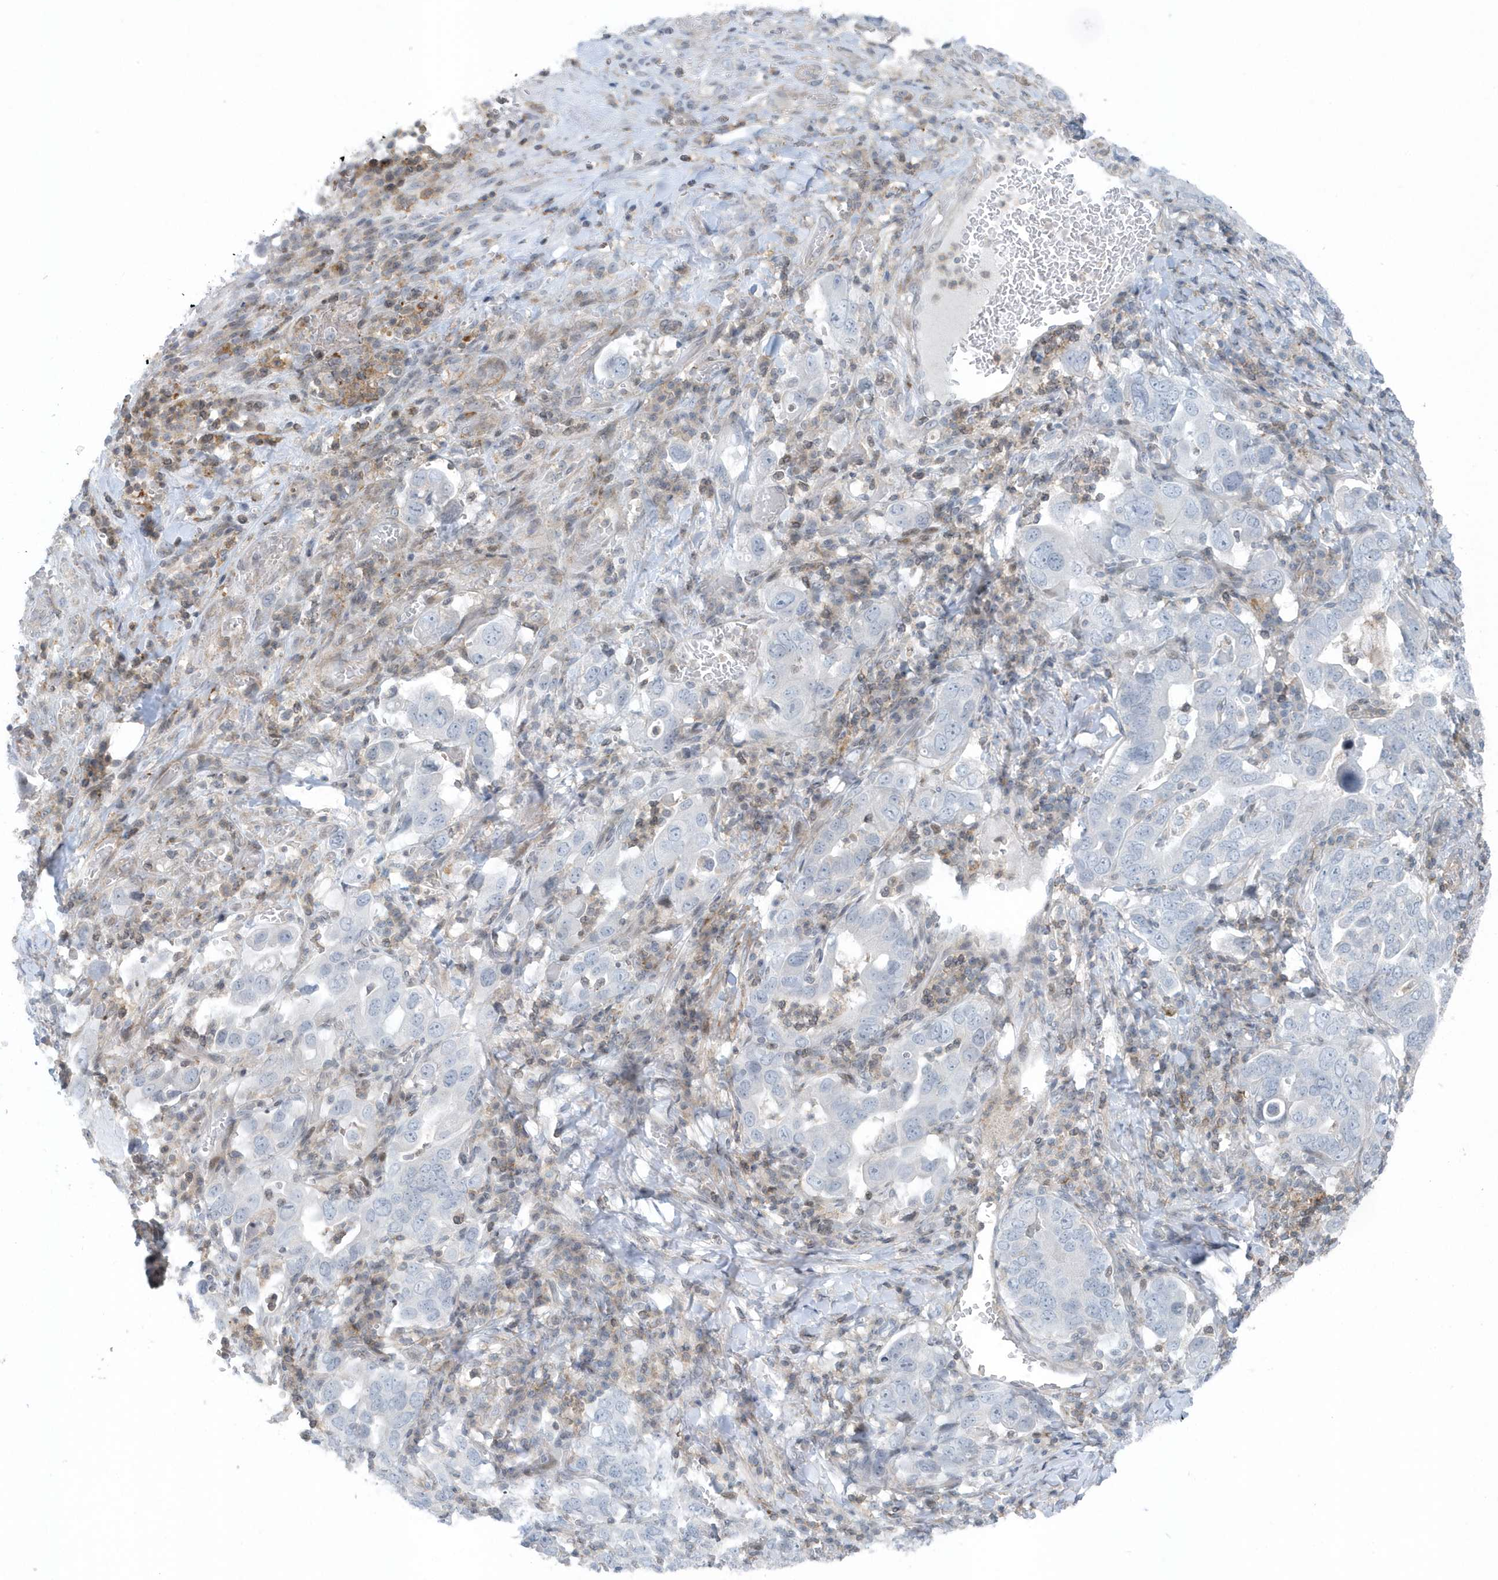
{"staining": {"intensity": "negative", "quantity": "none", "location": "none"}, "tissue": "stomach cancer", "cell_type": "Tumor cells", "image_type": "cancer", "snomed": [{"axis": "morphology", "description": "Adenocarcinoma, NOS"}, {"axis": "topography", "description": "Stomach, upper"}], "caption": "Tumor cells show no significant expression in stomach adenocarcinoma.", "gene": "CACNB2", "patient": {"sex": "male", "age": 62}}